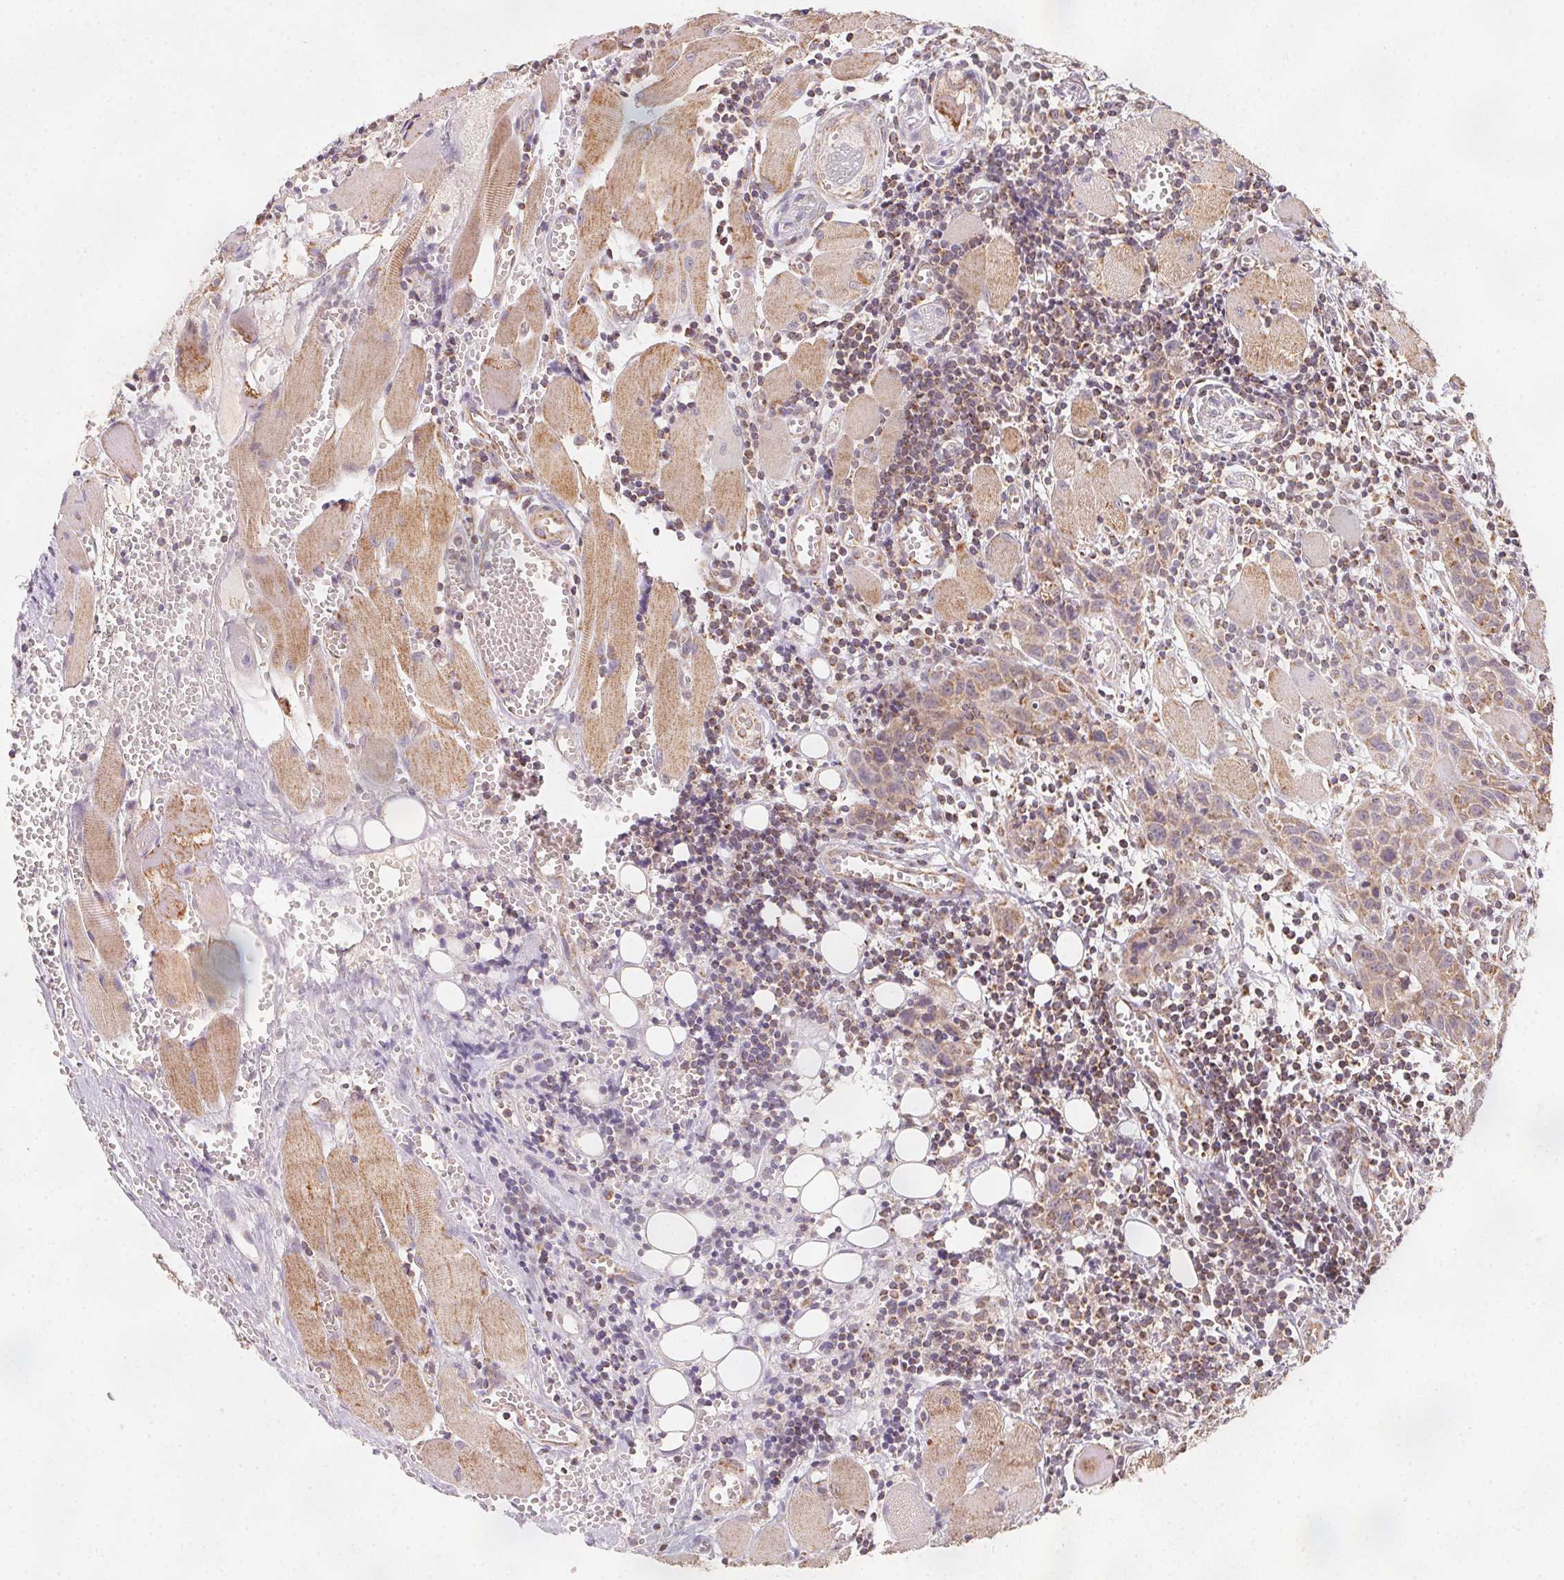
{"staining": {"intensity": "moderate", "quantity": "25%-75%", "location": "cytoplasmic/membranous"}, "tissue": "head and neck cancer", "cell_type": "Tumor cells", "image_type": "cancer", "snomed": [{"axis": "morphology", "description": "Squamous cell carcinoma, NOS"}, {"axis": "topography", "description": "Oral tissue"}, {"axis": "topography", "description": "Head-Neck"}], "caption": "Head and neck cancer stained with DAB (3,3'-diaminobenzidine) immunohistochemistry (IHC) demonstrates medium levels of moderate cytoplasmic/membranous positivity in about 25%-75% of tumor cells. The staining is performed using DAB brown chromogen to label protein expression. The nuclei are counter-stained blue using hematoxylin.", "gene": "NDUFS6", "patient": {"sex": "male", "age": 58}}